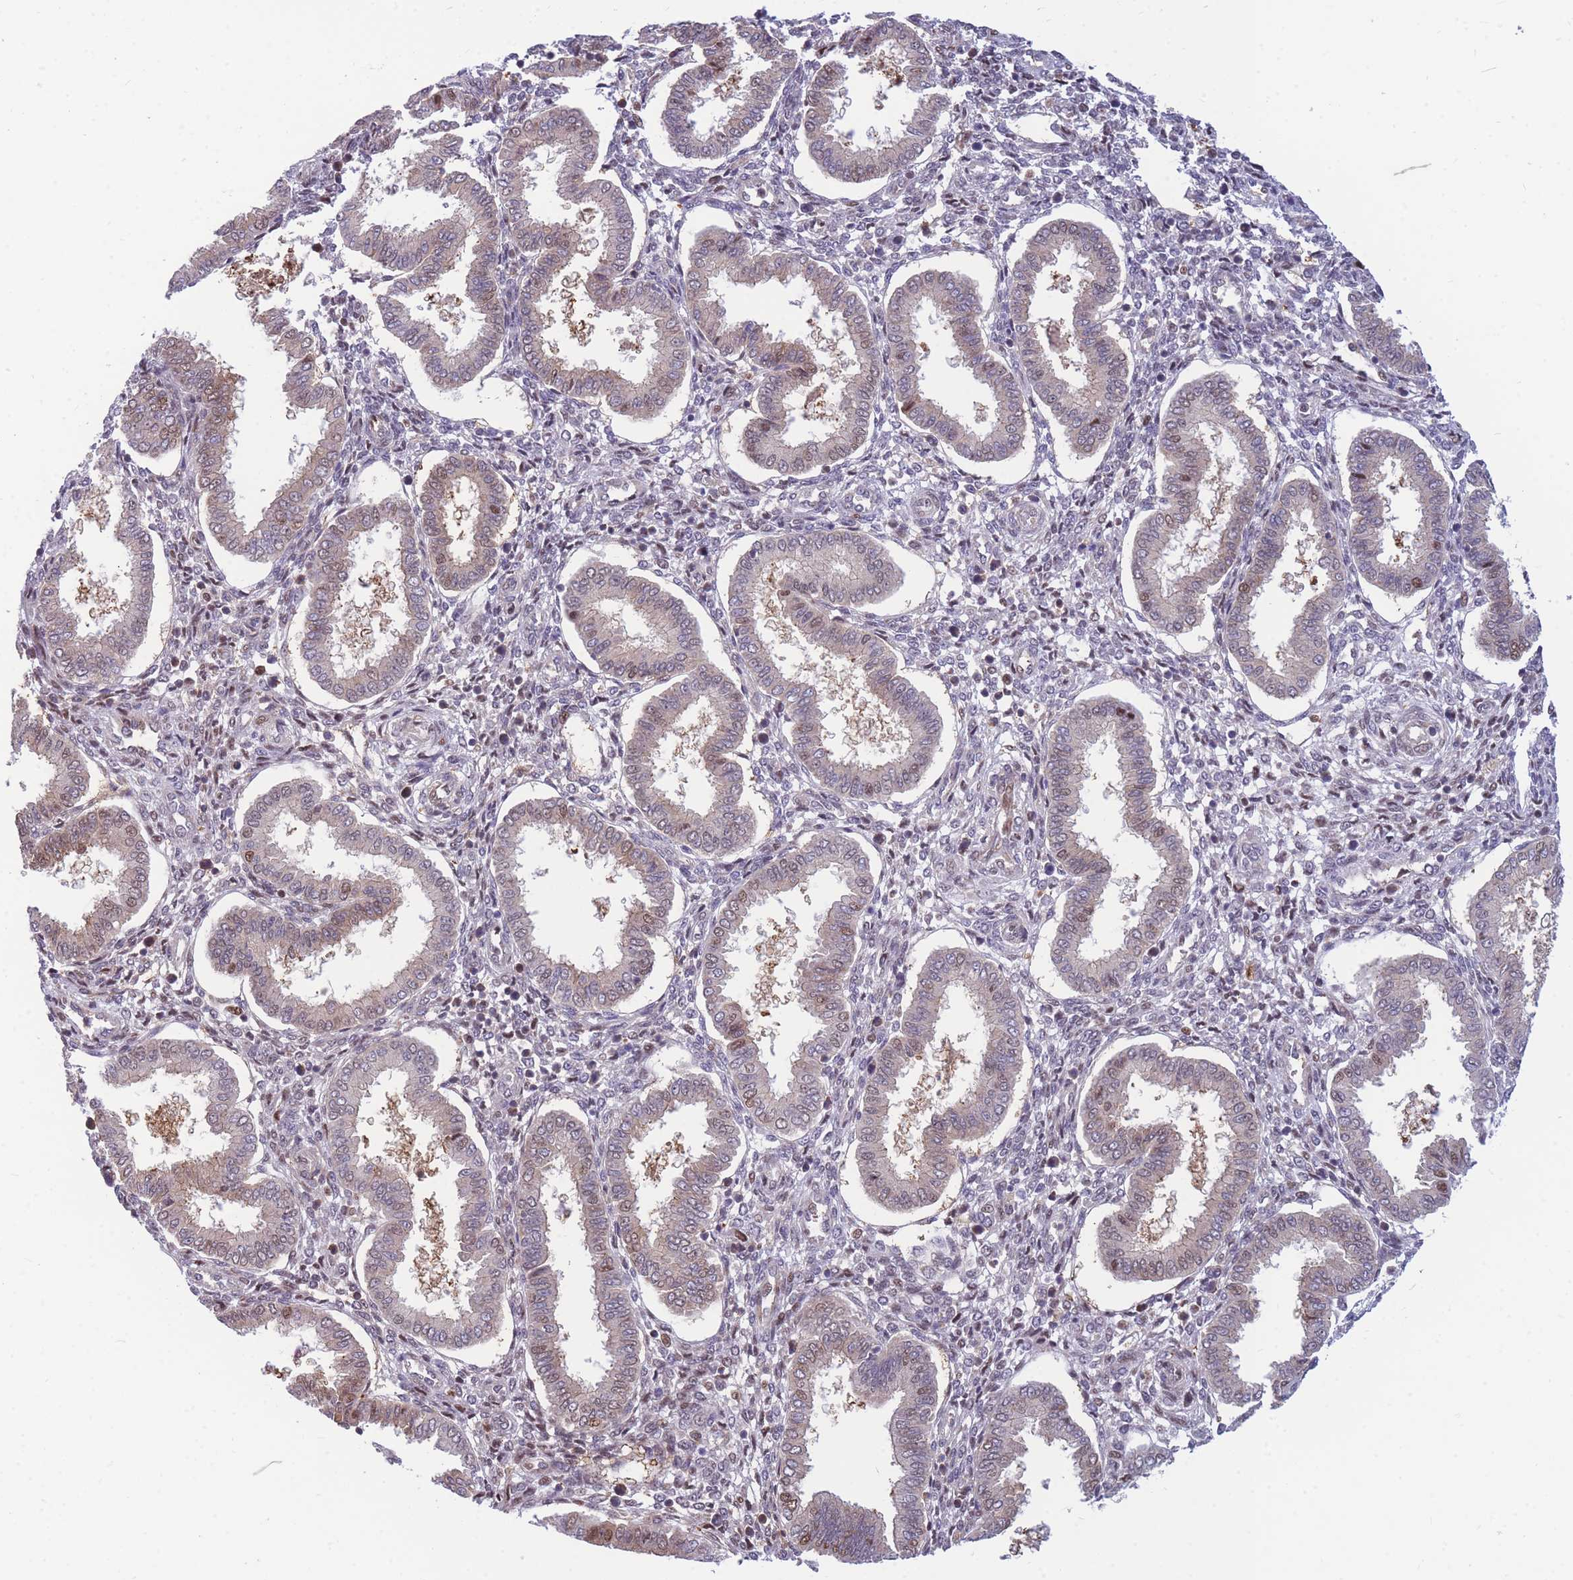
{"staining": {"intensity": "negative", "quantity": "none", "location": "none"}, "tissue": "endometrium", "cell_type": "Cells in endometrial stroma", "image_type": "normal", "snomed": [{"axis": "morphology", "description": "Normal tissue, NOS"}, {"axis": "topography", "description": "Endometrium"}], "caption": "Endometrium was stained to show a protein in brown. There is no significant staining in cells in endometrial stroma. The staining was performed using DAB to visualize the protein expression in brown, while the nuclei were stained in blue with hematoxylin (Magnification: 20x).", "gene": "CRACD", "patient": {"sex": "female", "age": 24}}